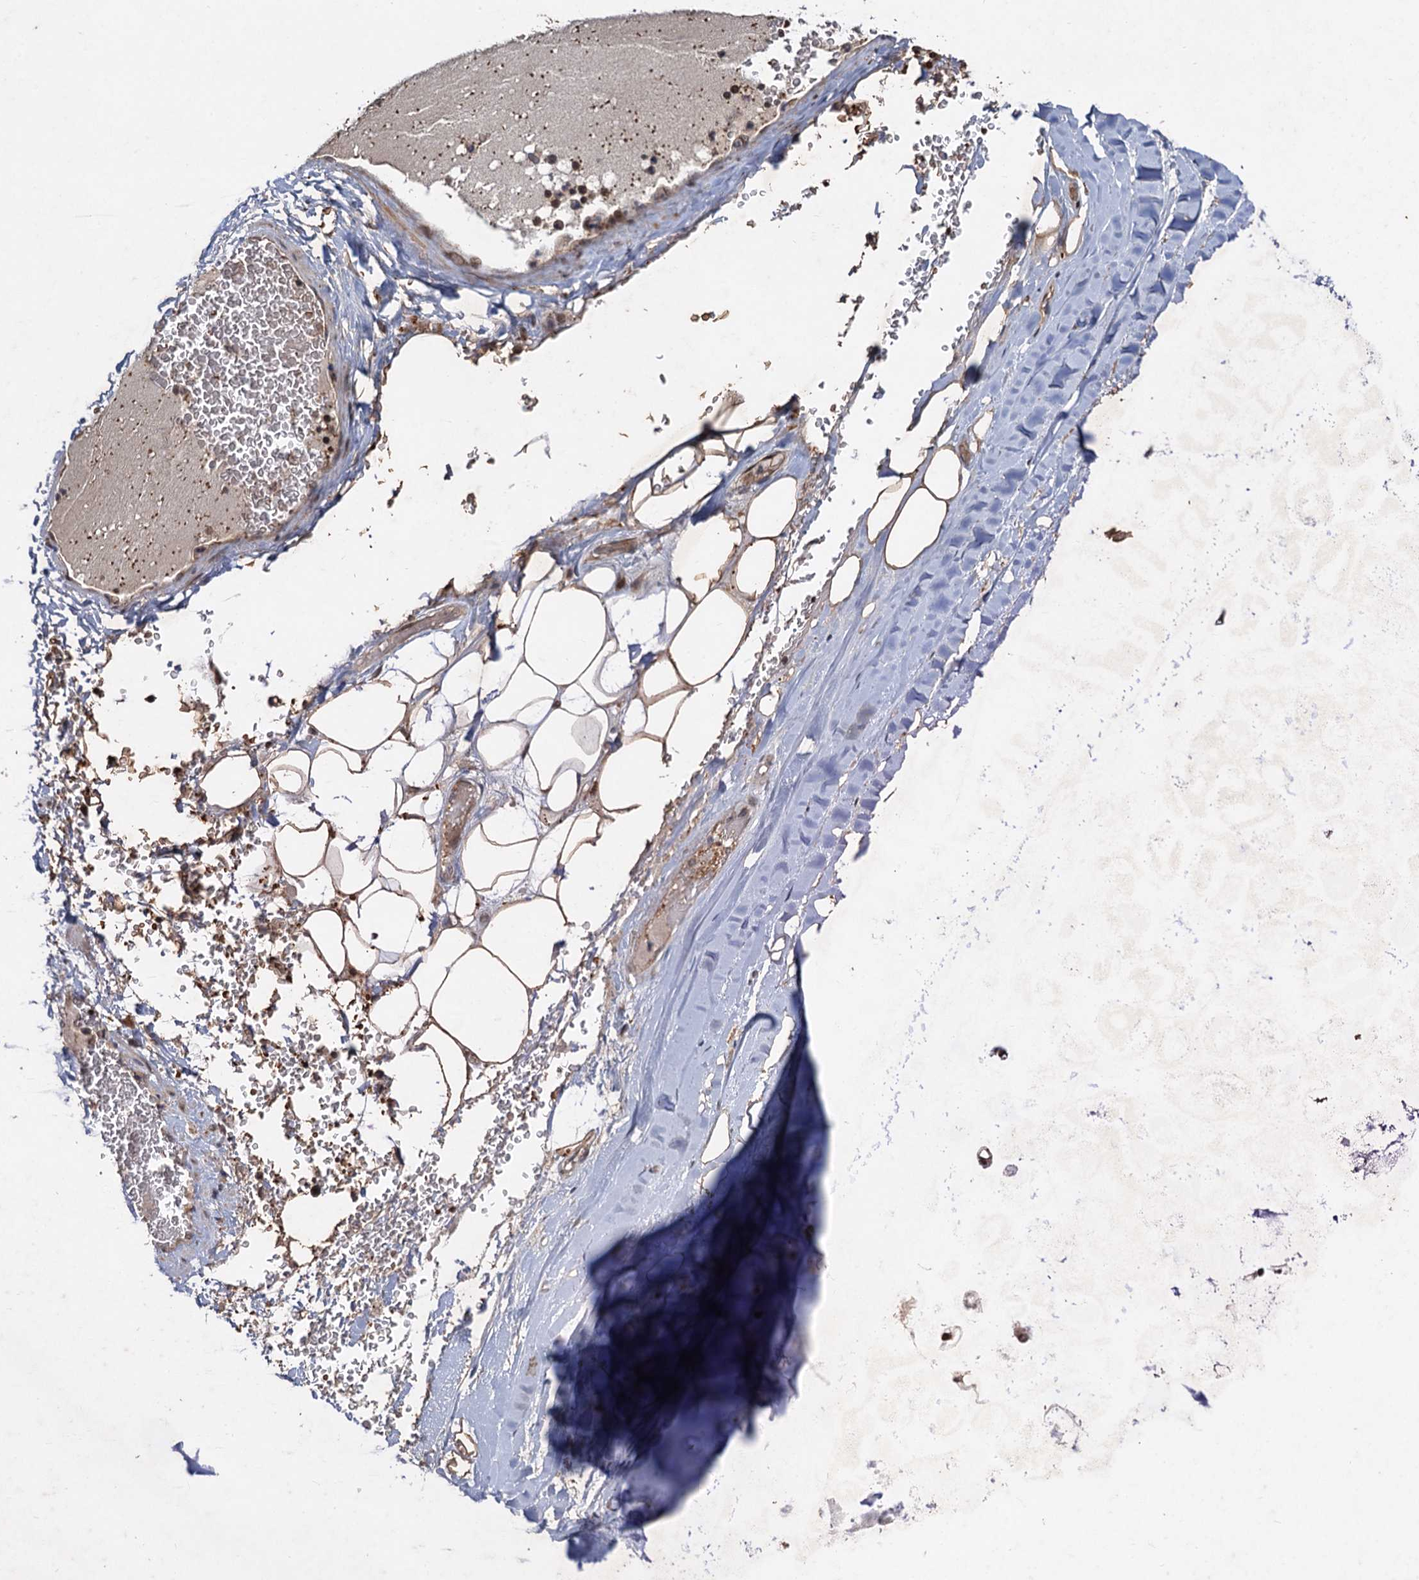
{"staining": {"intensity": "moderate", "quantity": ">75%", "location": "cytoplasmic/membranous"}, "tissue": "adipose tissue", "cell_type": "Adipocytes", "image_type": "normal", "snomed": [{"axis": "morphology", "description": "Normal tissue, NOS"}, {"axis": "topography", "description": "Bronchus"}], "caption": "DAB (3,3'-diaminobenzidine) immunohistochemical staining of normal human adipose tissue shows moderate cytoplasmic/membranous protein staining in about >75% of adipocytes.", "gene": "REP15", "patient": {"sex": "male", "age": 66}}